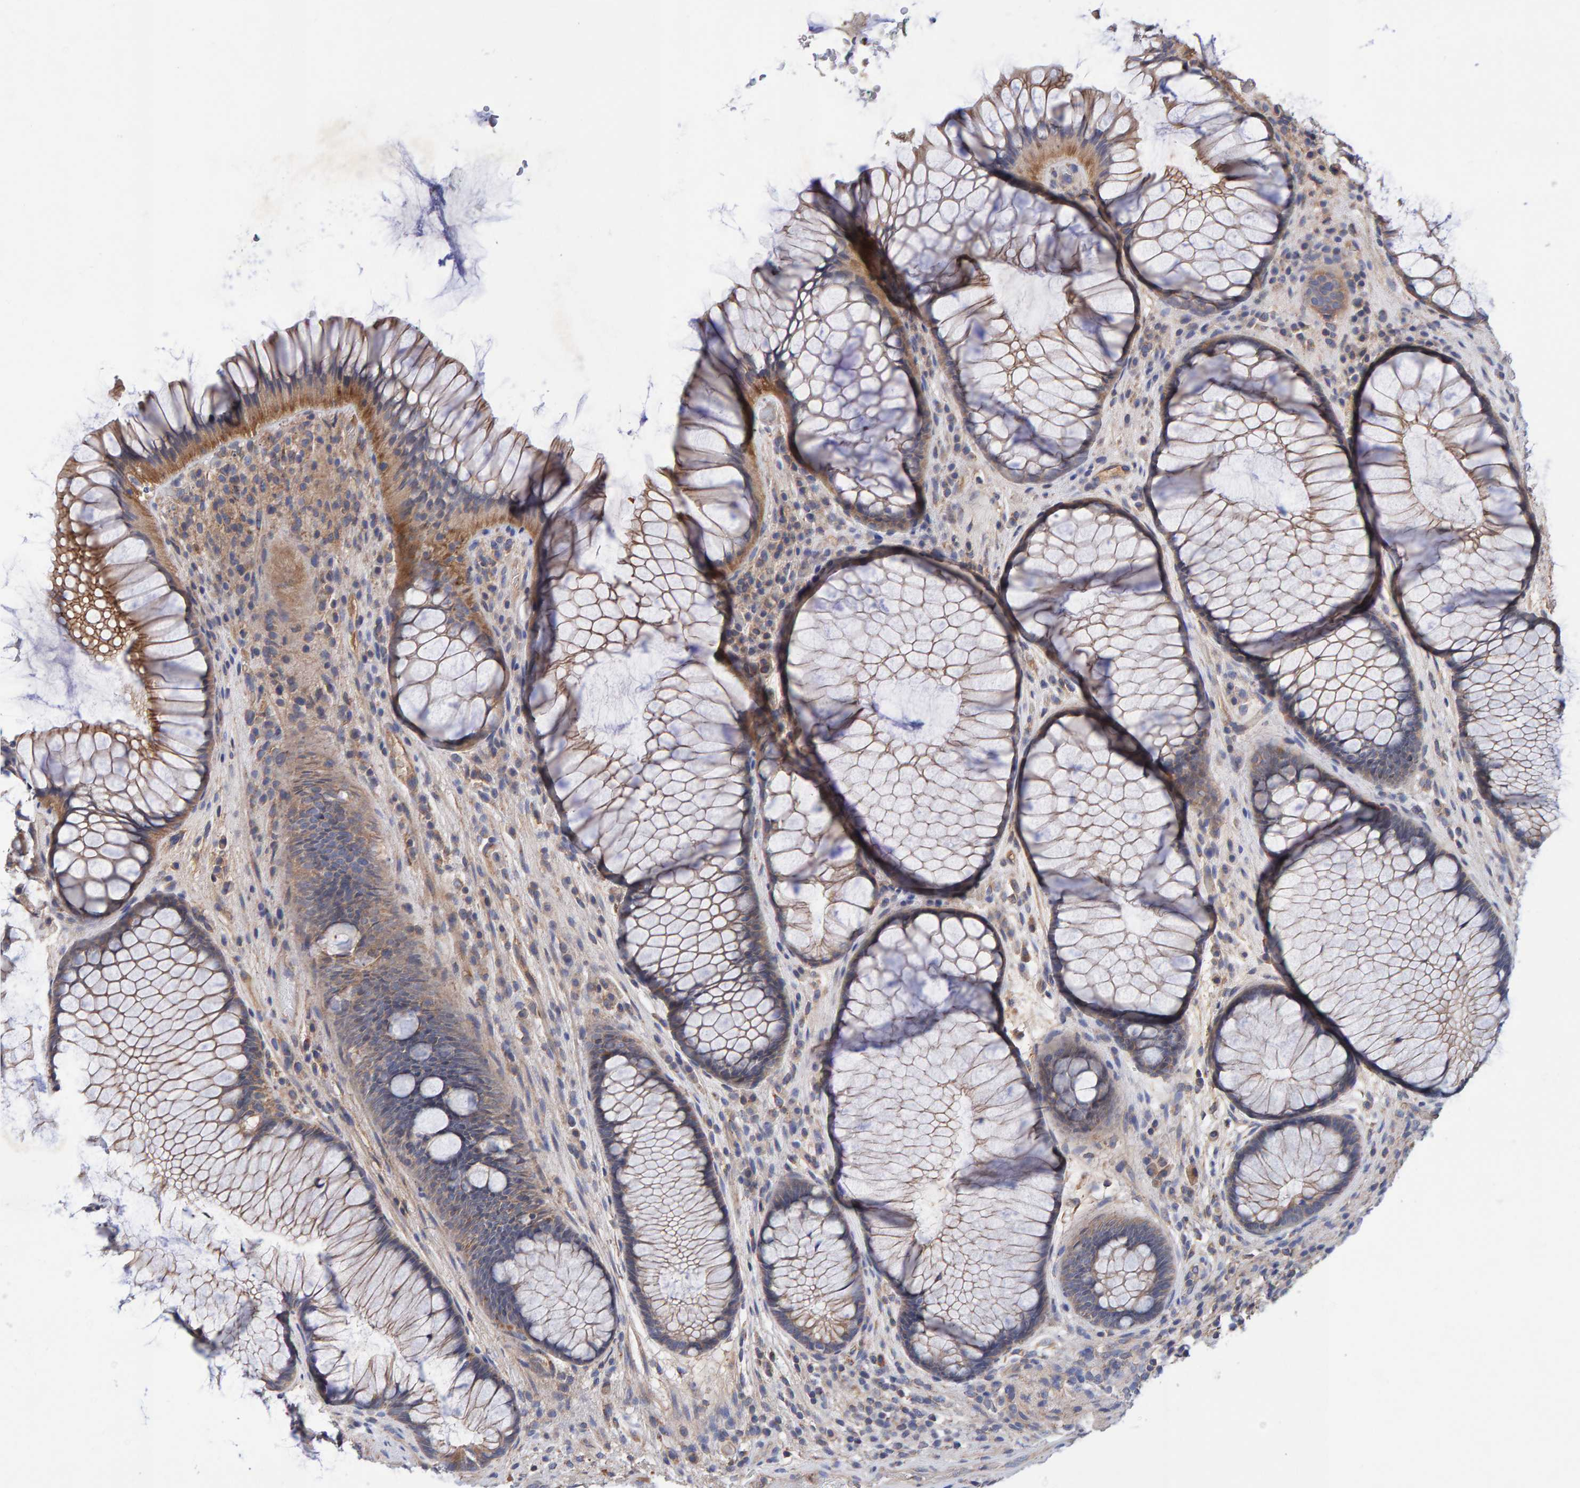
{"staining": {"intensity": "moderate", "quantity": ">75%", "location": "cytoplasmic/membranous"}, "tissue": "rectum", "cell_type": "Glandular cells", "image_type": "normal", "snomed": [{"axis": "morphology", "description": "Normal tissue, NOS"}, {"axis": "topography", "description": "Rectum"}], "caption": "The photomicrograph shows a brown stain indicating the presence of a protein in the cytoplasmic/membranous of glandular cells in rectum.", "gene": "EFR3A", "patient": {"sex": "male", "age": 51}}